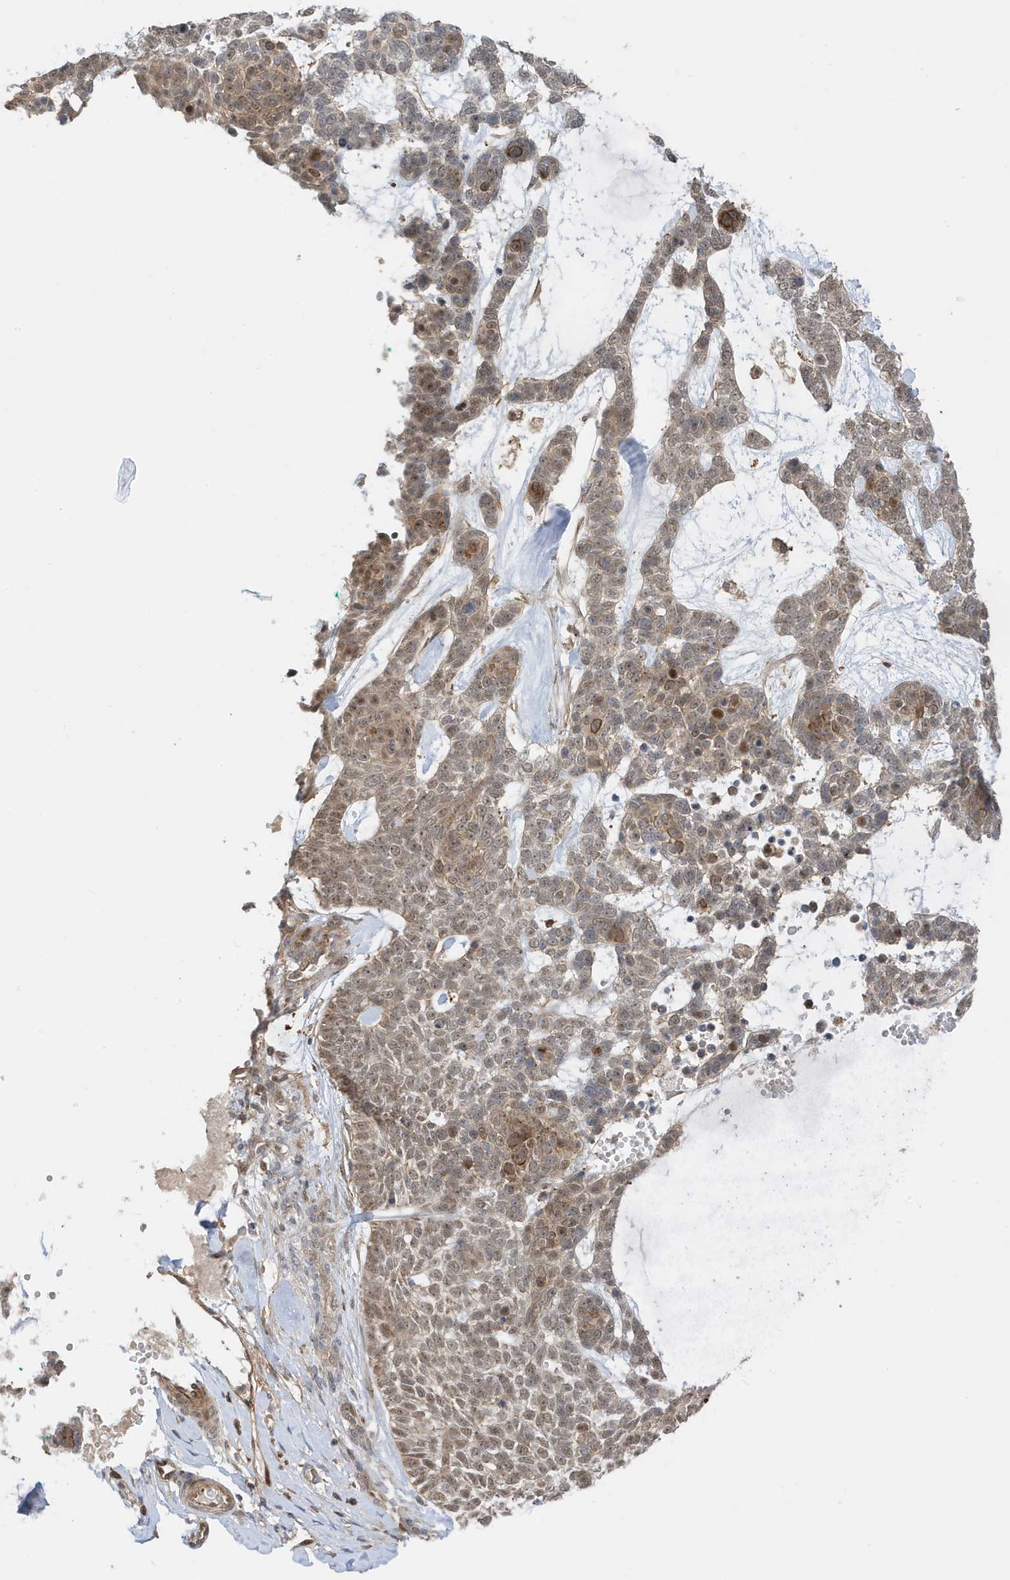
{"staining": {"intensity": "moderate", "quantity": "25%-75%", "location": "cytoplasmic/membranous,nuclear"}, "tissue": "skin cancer", "cell_type": "Tumor cells", "image_type": "cancer", "snomed": [{"axis": "morphology", "description": "Basal cell carcinoma"}, {"axis": "topography", "description": "Skin"}], "caption": "This is an image of immunohistochemistry staining of skin cancer (basal cell carcinoma), which shows moderate staining in the cytoplasmic/membranous and nuclear of tumor cells.", "gene": "TATDN3", "patient": {"sex": "female", "age": 81}}